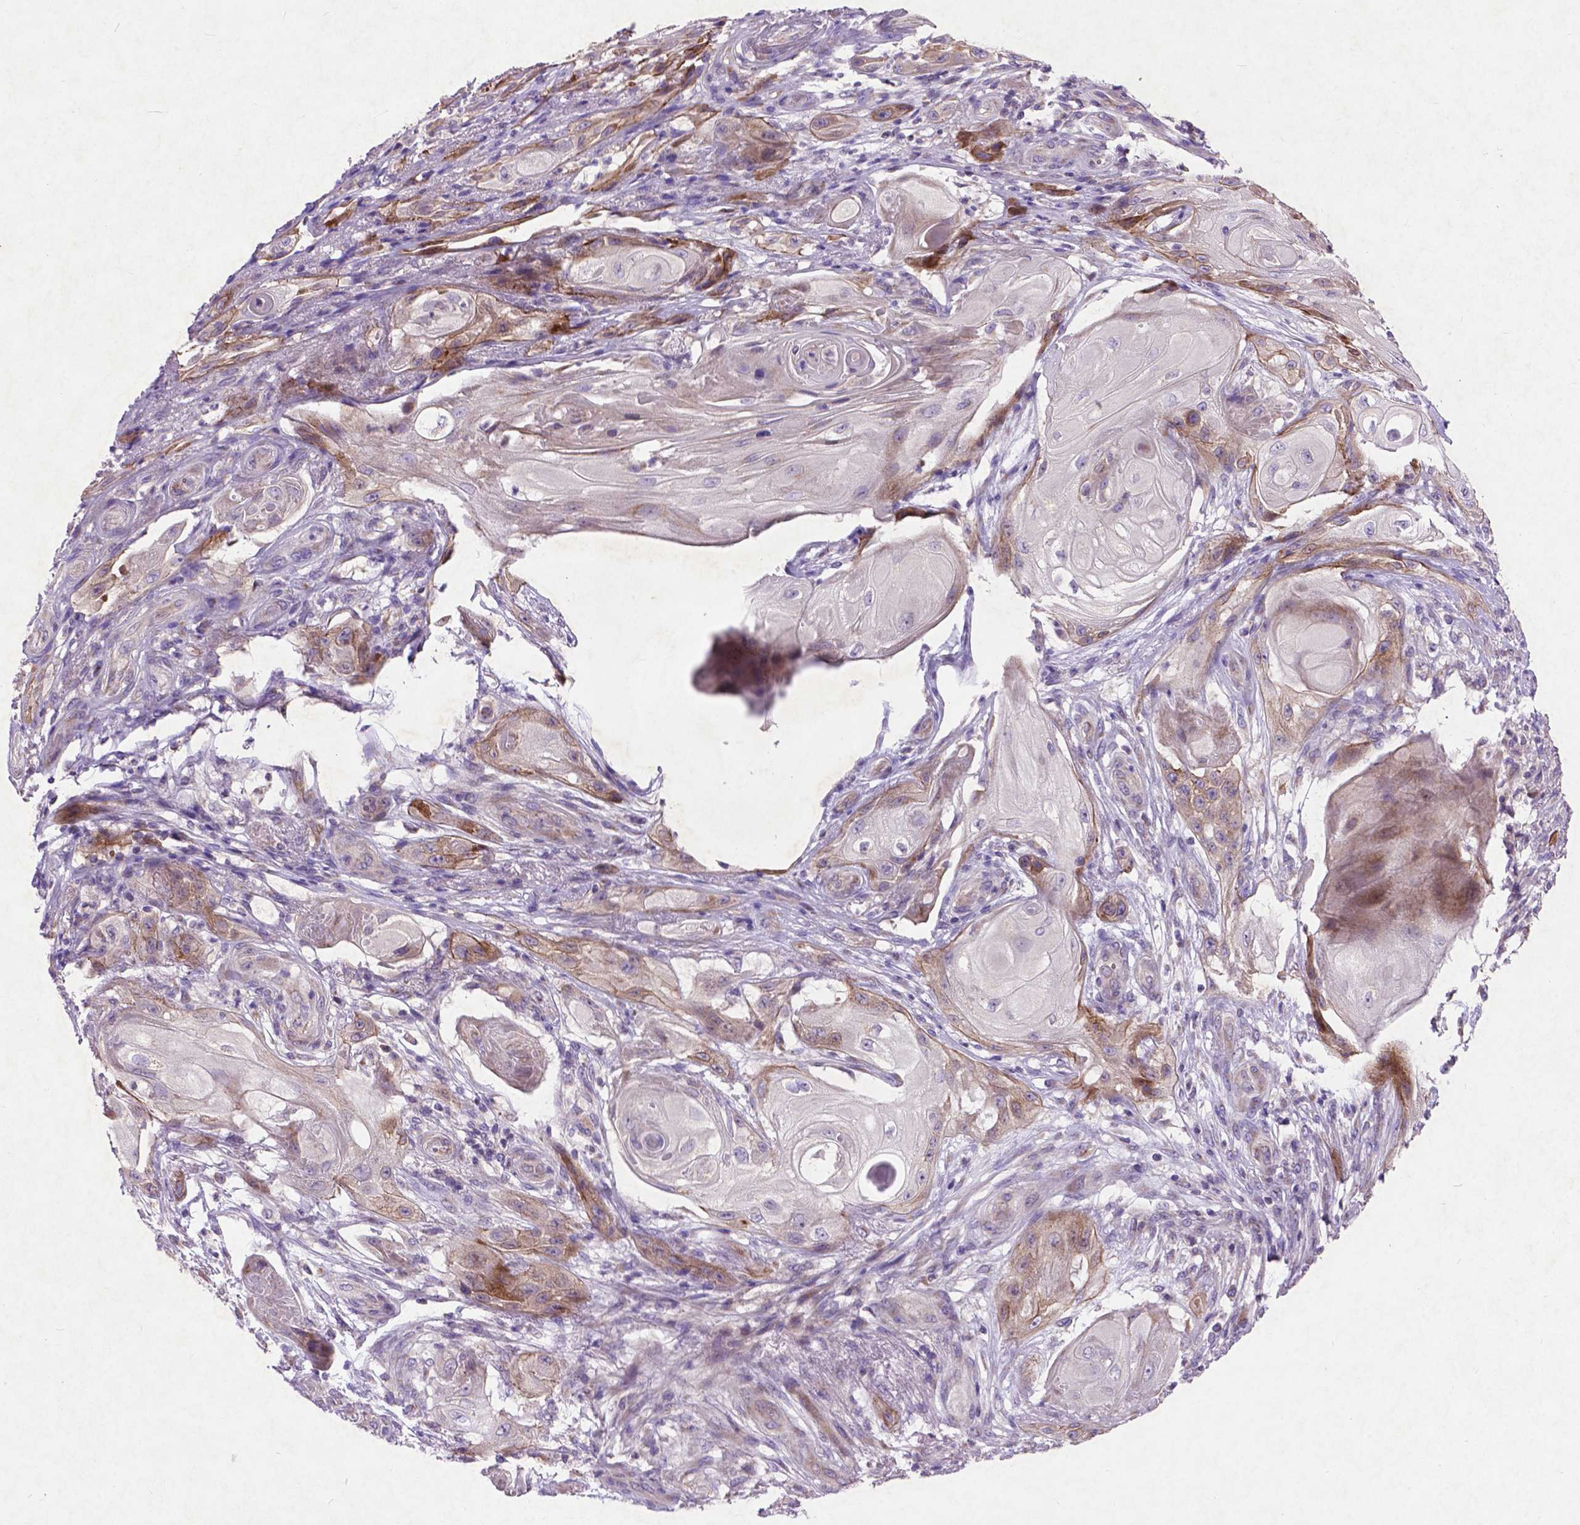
{"staining": {"intensity": "weak", "quantity": "<25%", "location": "cytoplasmic/membranous"}, "tissue": "skin cancer", "cell_type": "Tumor cells", "image_type": "cancer", "snomed": [{"axis": "morphology", "description": "Squamous cell carcinoma, NOS"}, {"axis": "topography", "description": "Skin"}], "caption": "This histopathology image is of skin cancer (squamous cell carcinoma) stained with immunohistochemistry (IHC) to label a protein in brown with the nuclei are counter-stained blue. There is no expression in tumor cells.", "gene": "ATG4D", "patient": {"sex": "male", "age": 62}}